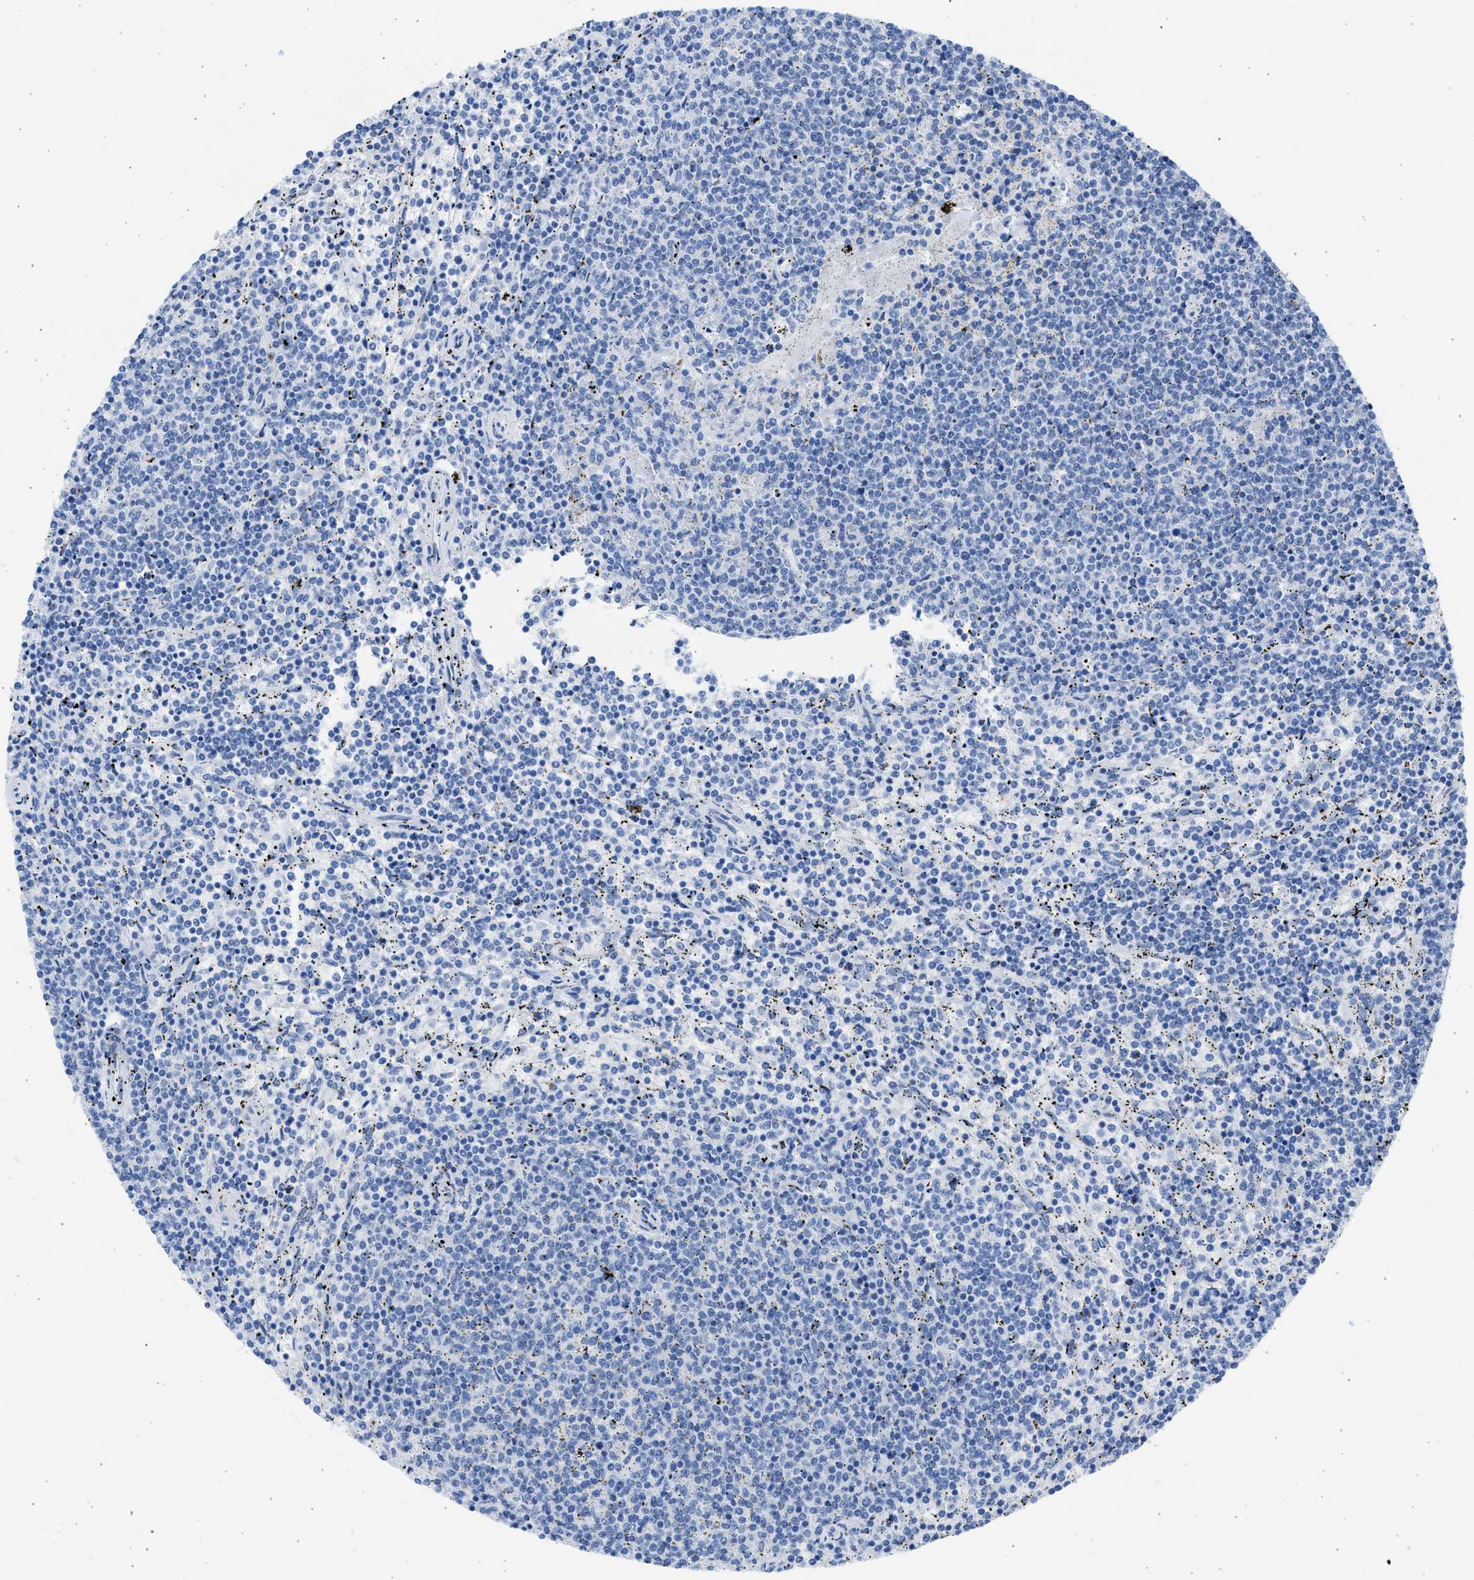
{"staining": {"intensity": "negative", "quantity": "none", "location": "none"}, "tissue": "lymphoma", "cell_type": "Tumor cells", "image_type": "cancer", "snomed": [{"axis": "morphology", "description": "Malignant lymphoma, non-Hodgkin's type, Low grade"}, {"axis": "topography", "description": "Spleen"}], "caption": "There is no significant staining in tumor cells of malignant lymphoma, non-Hodgkin's type (low-grade).", "gene": "SPATA3", "patient": {"sex": "female", "age": 50}}